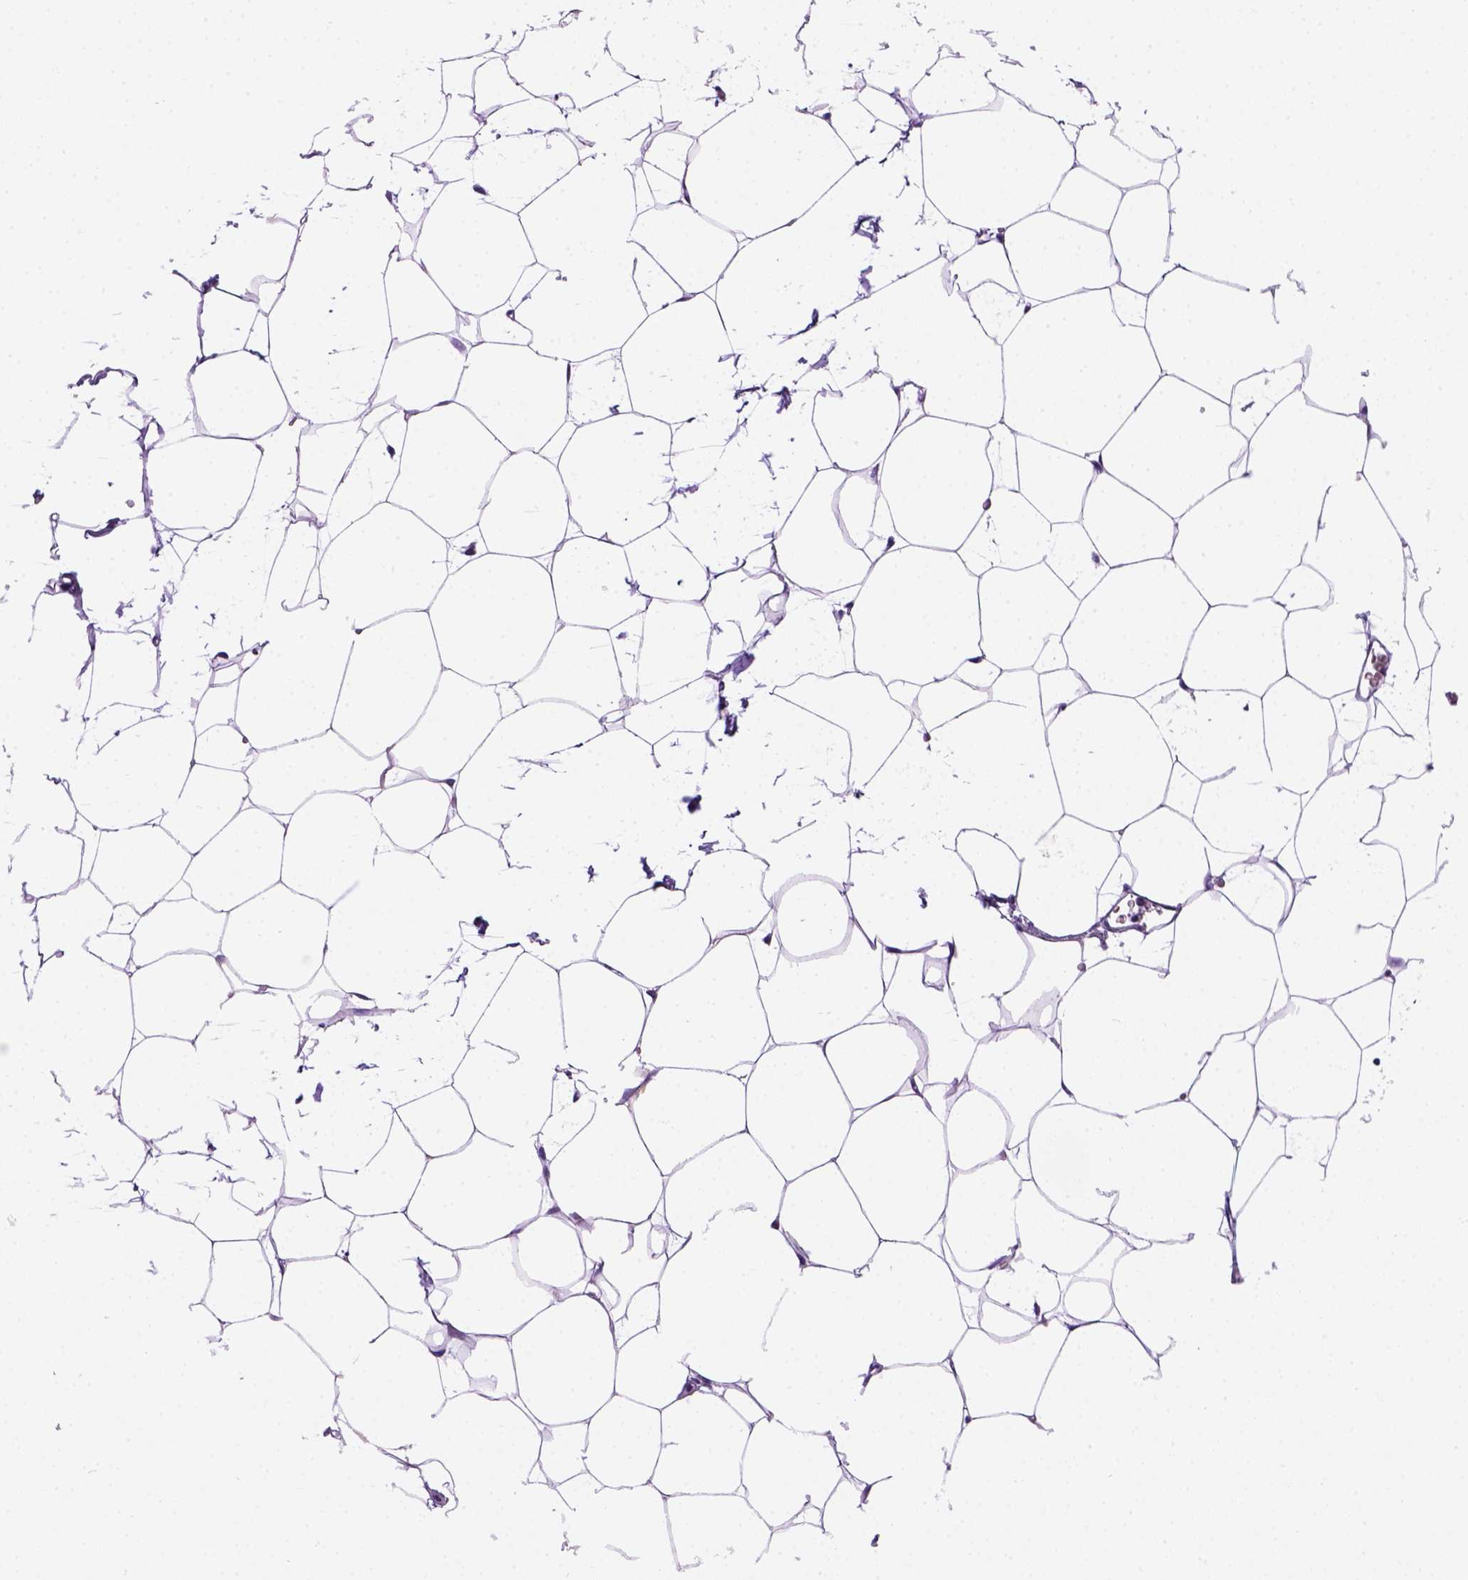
{"staining": {"intensity": "negative", "quantity": "none", "location": "none"}, "tissue": "adipose tissue", "cell_type": "Adipocytes", "image_type": "normal", "snomed": [{"axis": "morphology", "description": "Normal tissue, NOS"}, {"axis": "topography", "description": "Adipose tissue"}], "caption": "Immunohistochemistry (IHC) of normal human adipose tissue shows no expression in adipocytes. Nuclei are stained in blue.", "gene": "CDH1", "patient": {"sex": "male", "age": 57}}